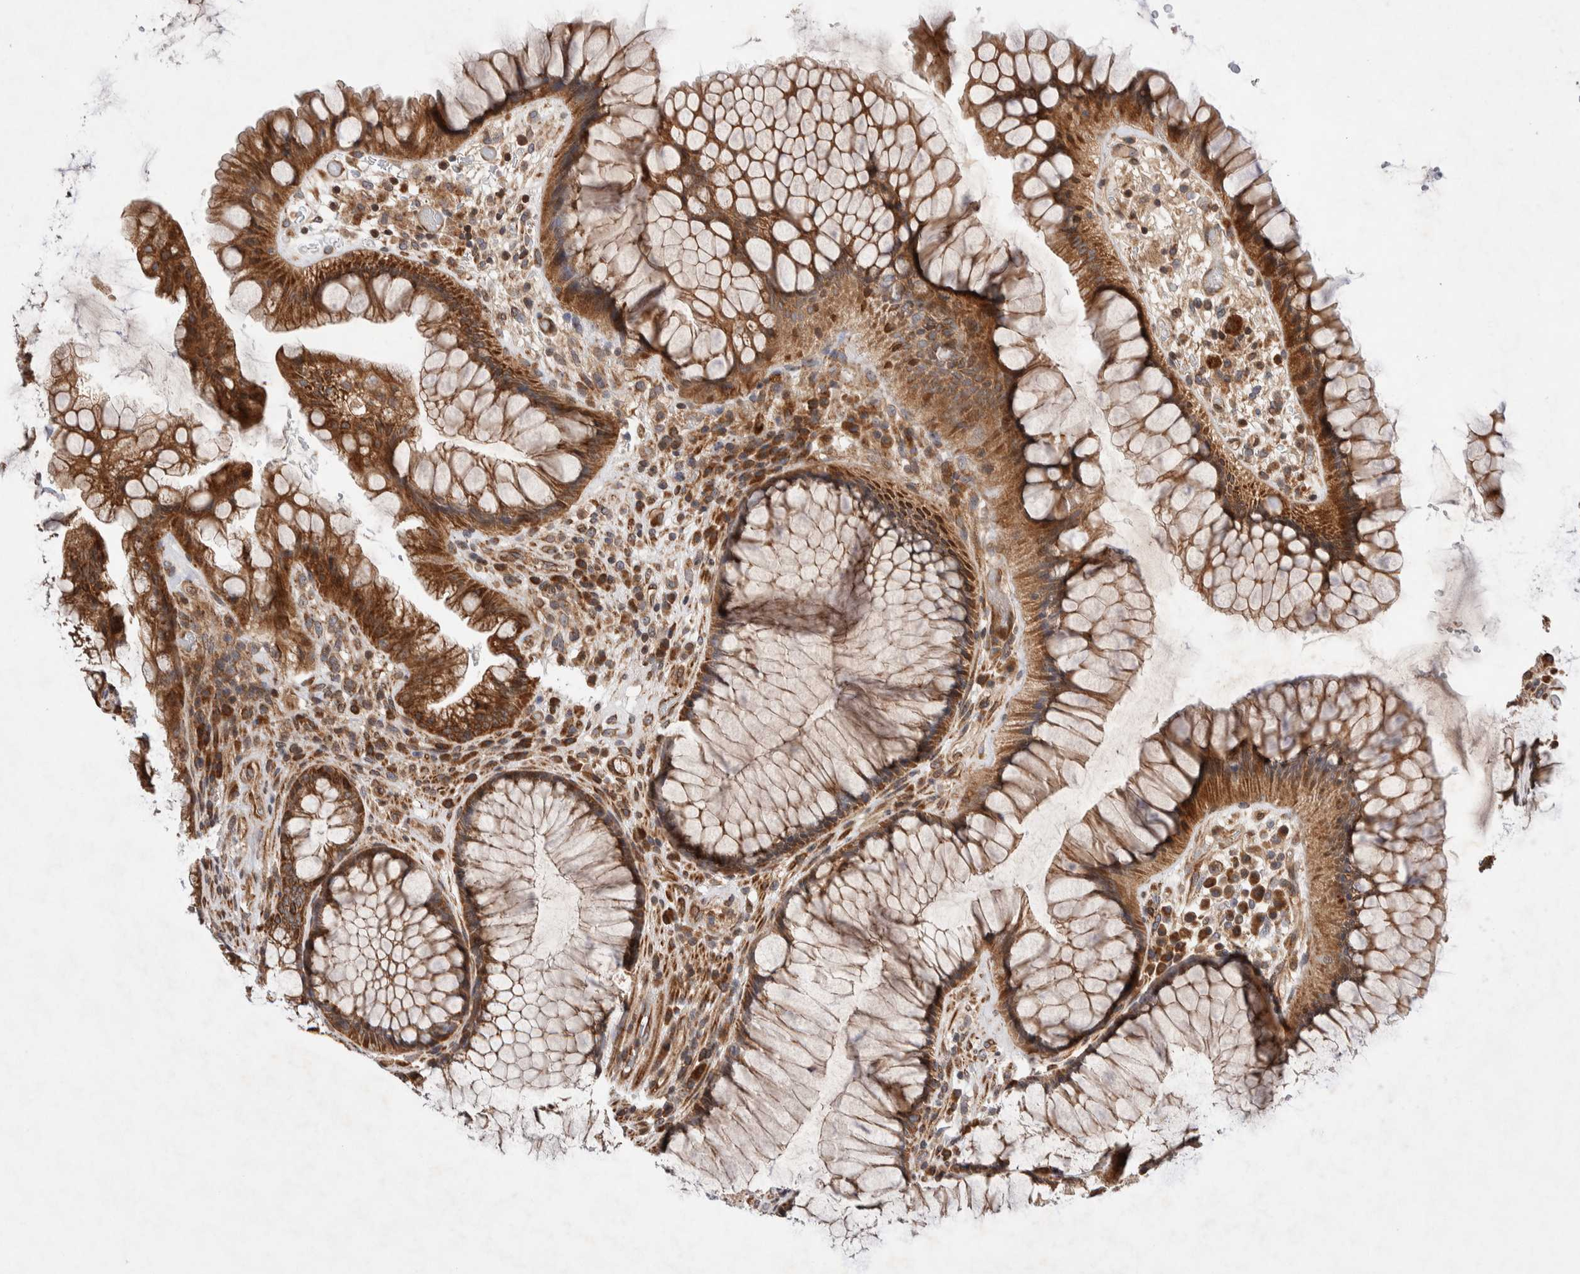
{"staining": {"intensity": "moderate", "quantity": ">75%", "location": "cytoplasmic/membranous"}, "tissue": "rectum", "cell_type": "Glandular cells", "image_type": "normal", "snomed": [{"axis": "morphology", "description": "Normal tissue, NOS"}, {"axis": "topography", "description": "Rectum"}], "caption": "Immunohistochemical staining of normal human rectum displays >75% levels of moderate cytoplasmic/membranous protein positivity in about >75% of glandular cells.", "gene": "LZTS1", "patient": {"sex": "male", "age": 51}}